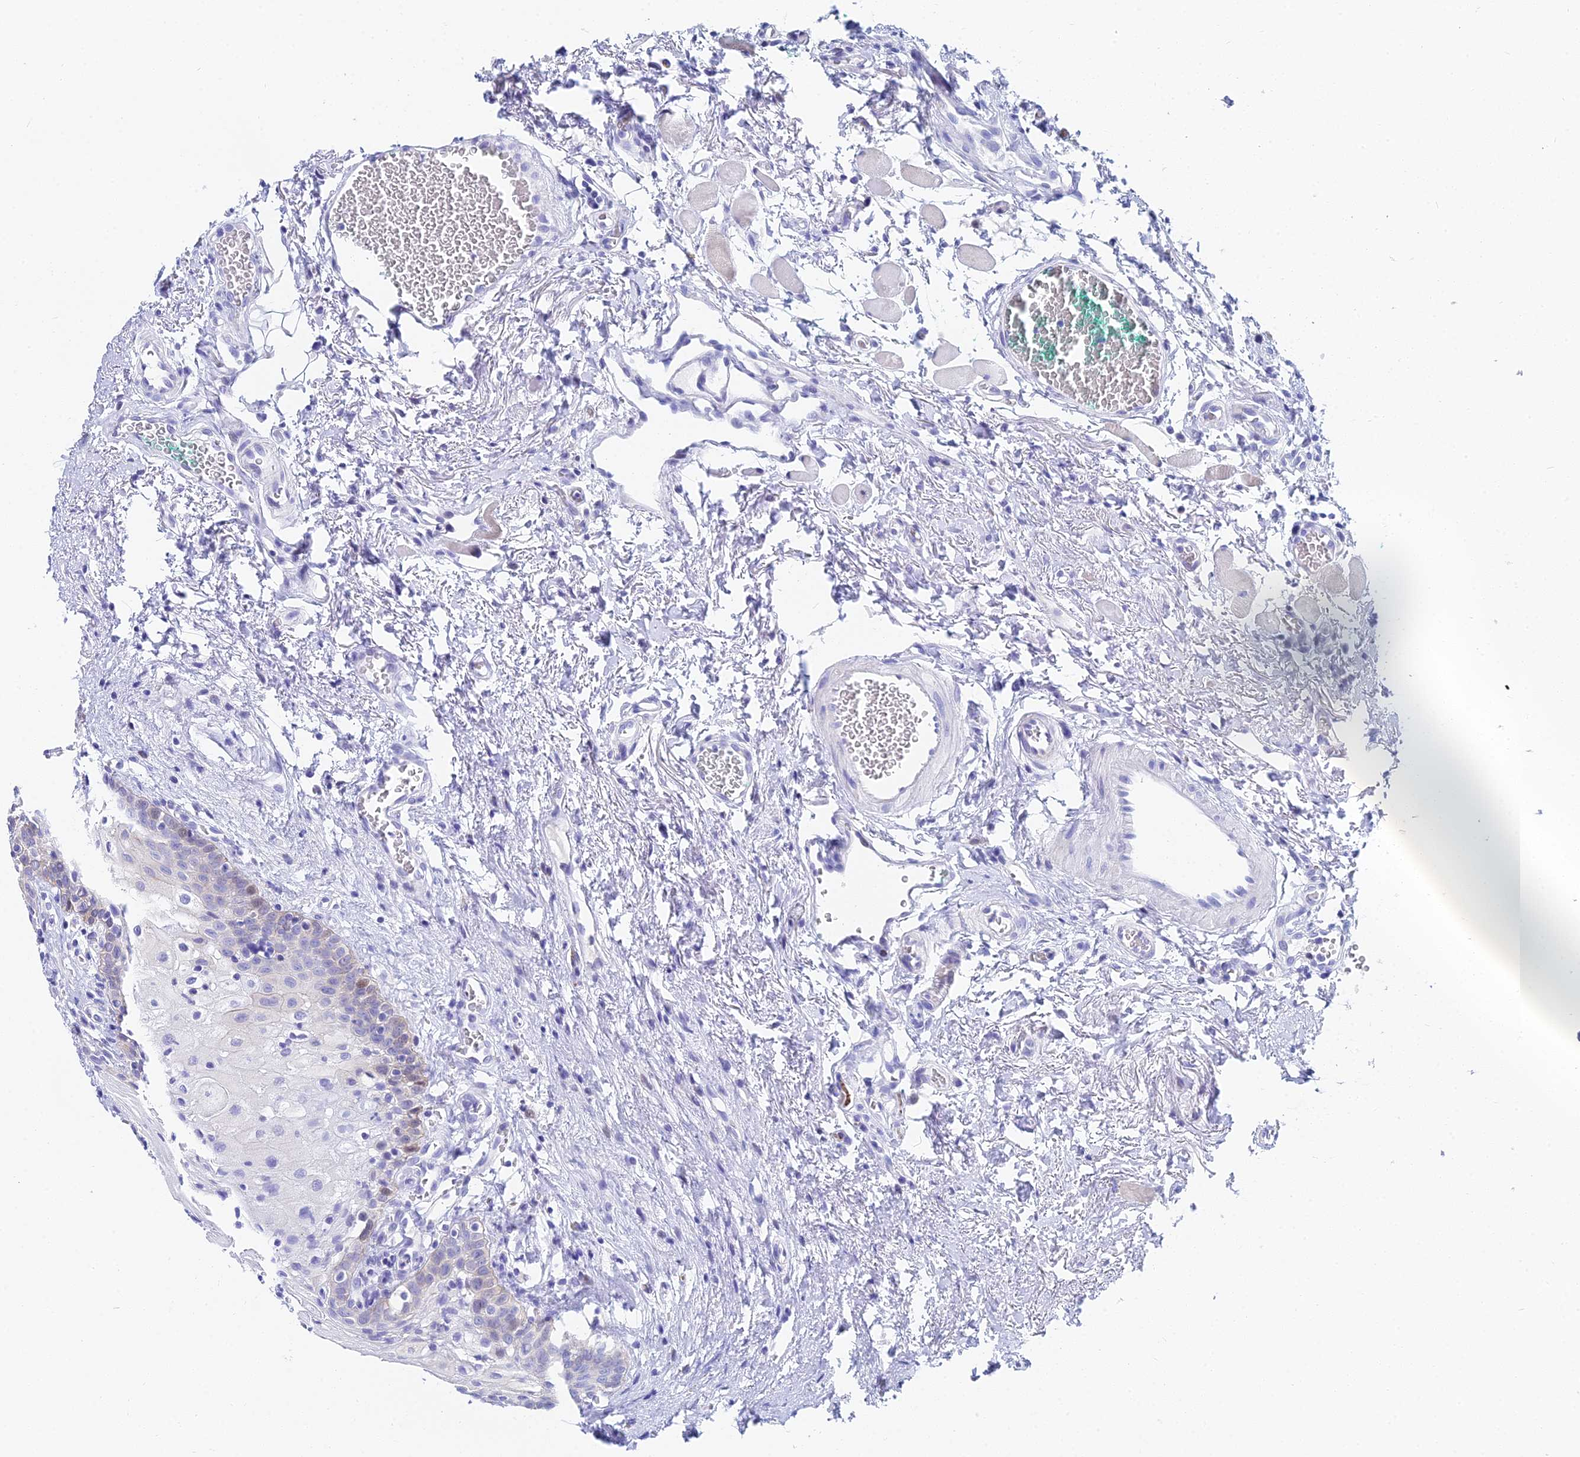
{"staining": {"intensity": "negative", "quantity": "none", "location": "none"}, "tissue": "head and neck cancer", "cell_type": "Tumor cells", "image_type": "cancer", "snomed": [{"axis": "morphology", "description": "Squamous cell carcinoma, NOS"}, {"axis": "topography", "description": "Oral tissue"}, {"axis": "topography", "description": "Head-Neck"}], "caption": "This photomicrograph is of head and neck cancer stained with immunohistochemistry (IHC) to label a protein in brown with the nuclei are counter-stained blue. There is no positivity in tumor cells.", "gene": "HSPA1L", "patient": {"sex": "female", "age": 50}}